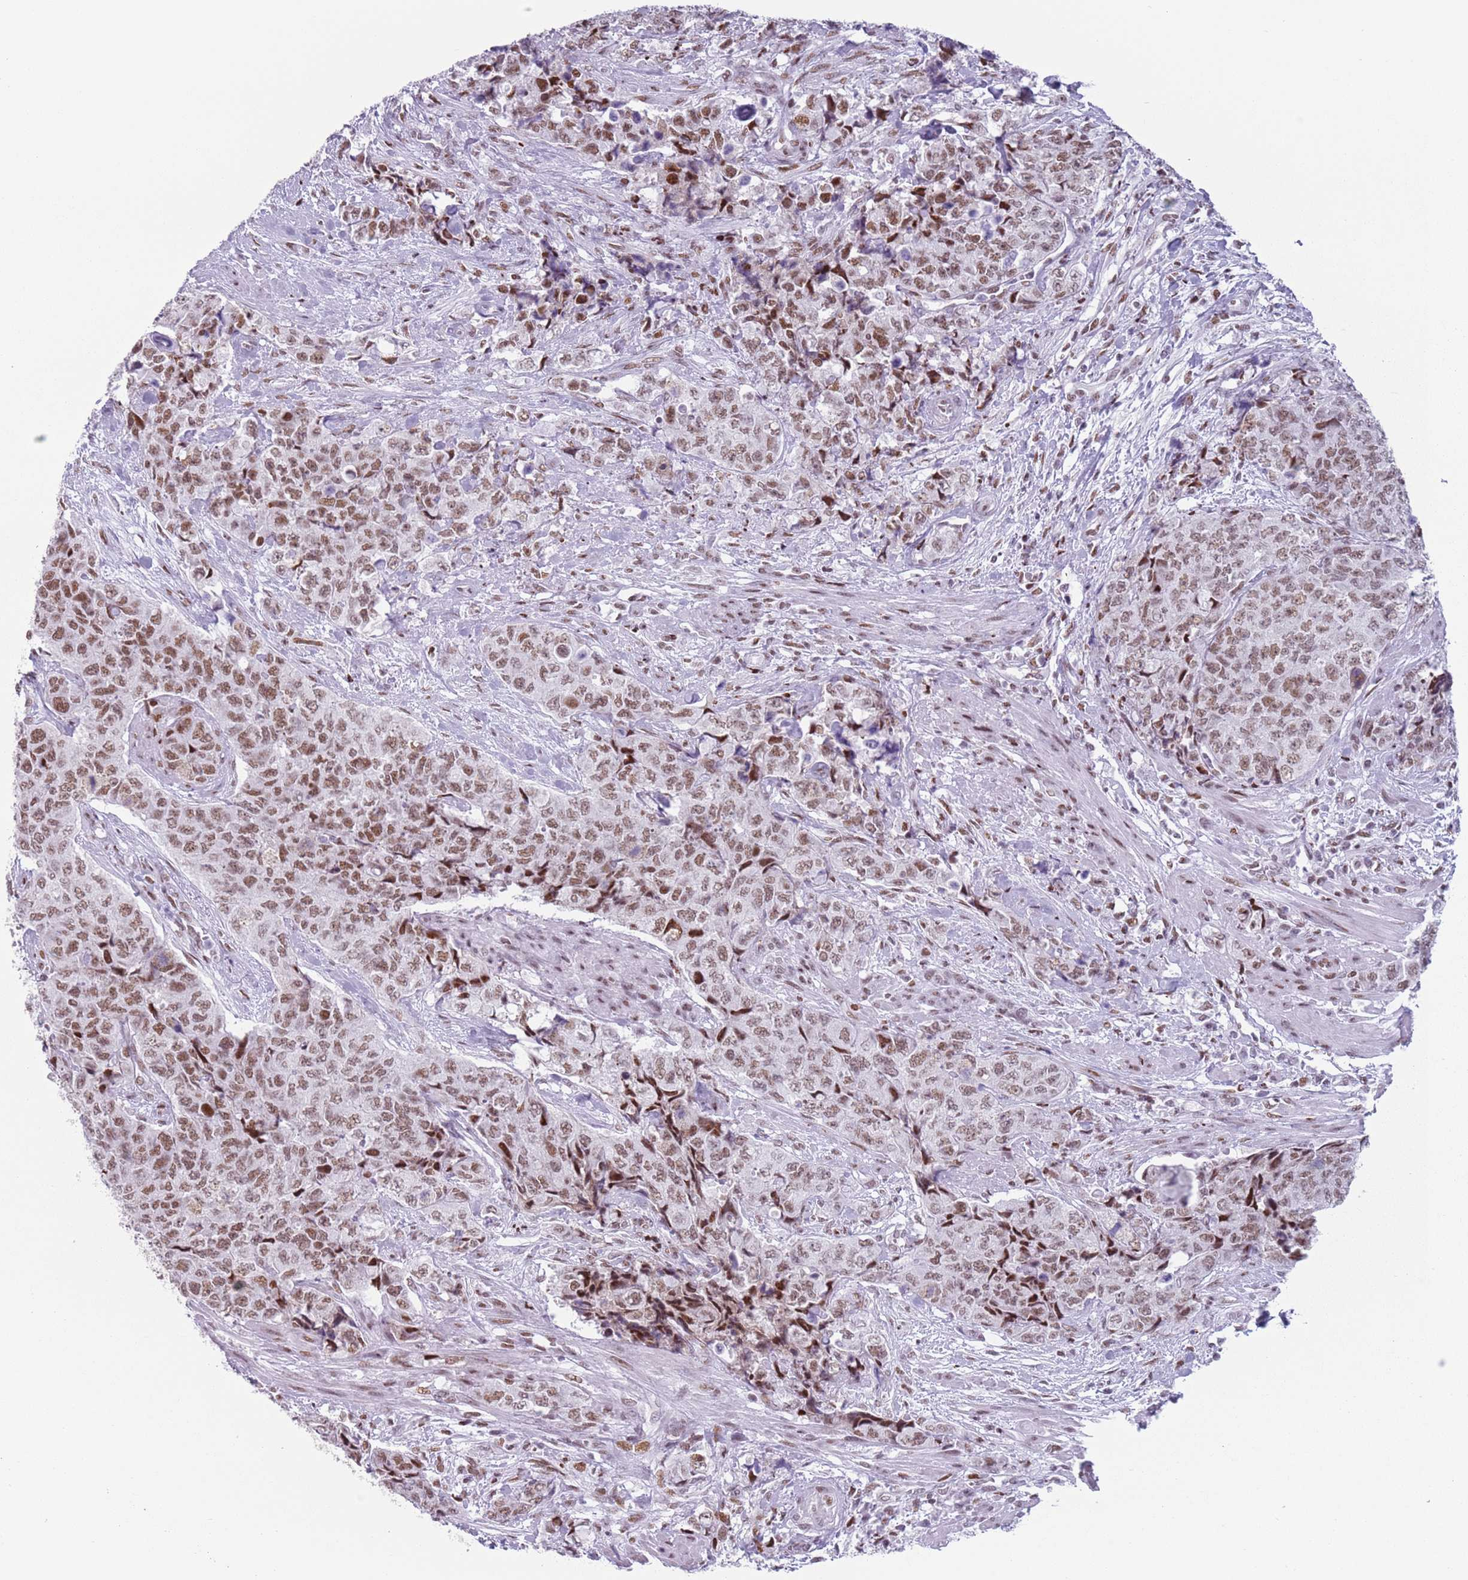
{"staining": {"intensity": "moderate", "quantity": ">75%", "location": "nuclear"}, "tissue": "urothelial cancer", "cell_type": "Tumor cells", "image_type": "cancer", "snomed": [{"axis": "morphology", "description": "Urothelial carcinoma, High grade"}, {"axis": "topography", "description": "Urinary bladder"}], "caption": "Tumor cells demonstrate medium levels of moderate nuclear expression in approximately >75% of cells in human urothelial cancer. (brown staining indicates protein expression, while blue staining denotes nuclei).", "gene": "FAM104B", "patient": {"sex": "female", "age": 78}}